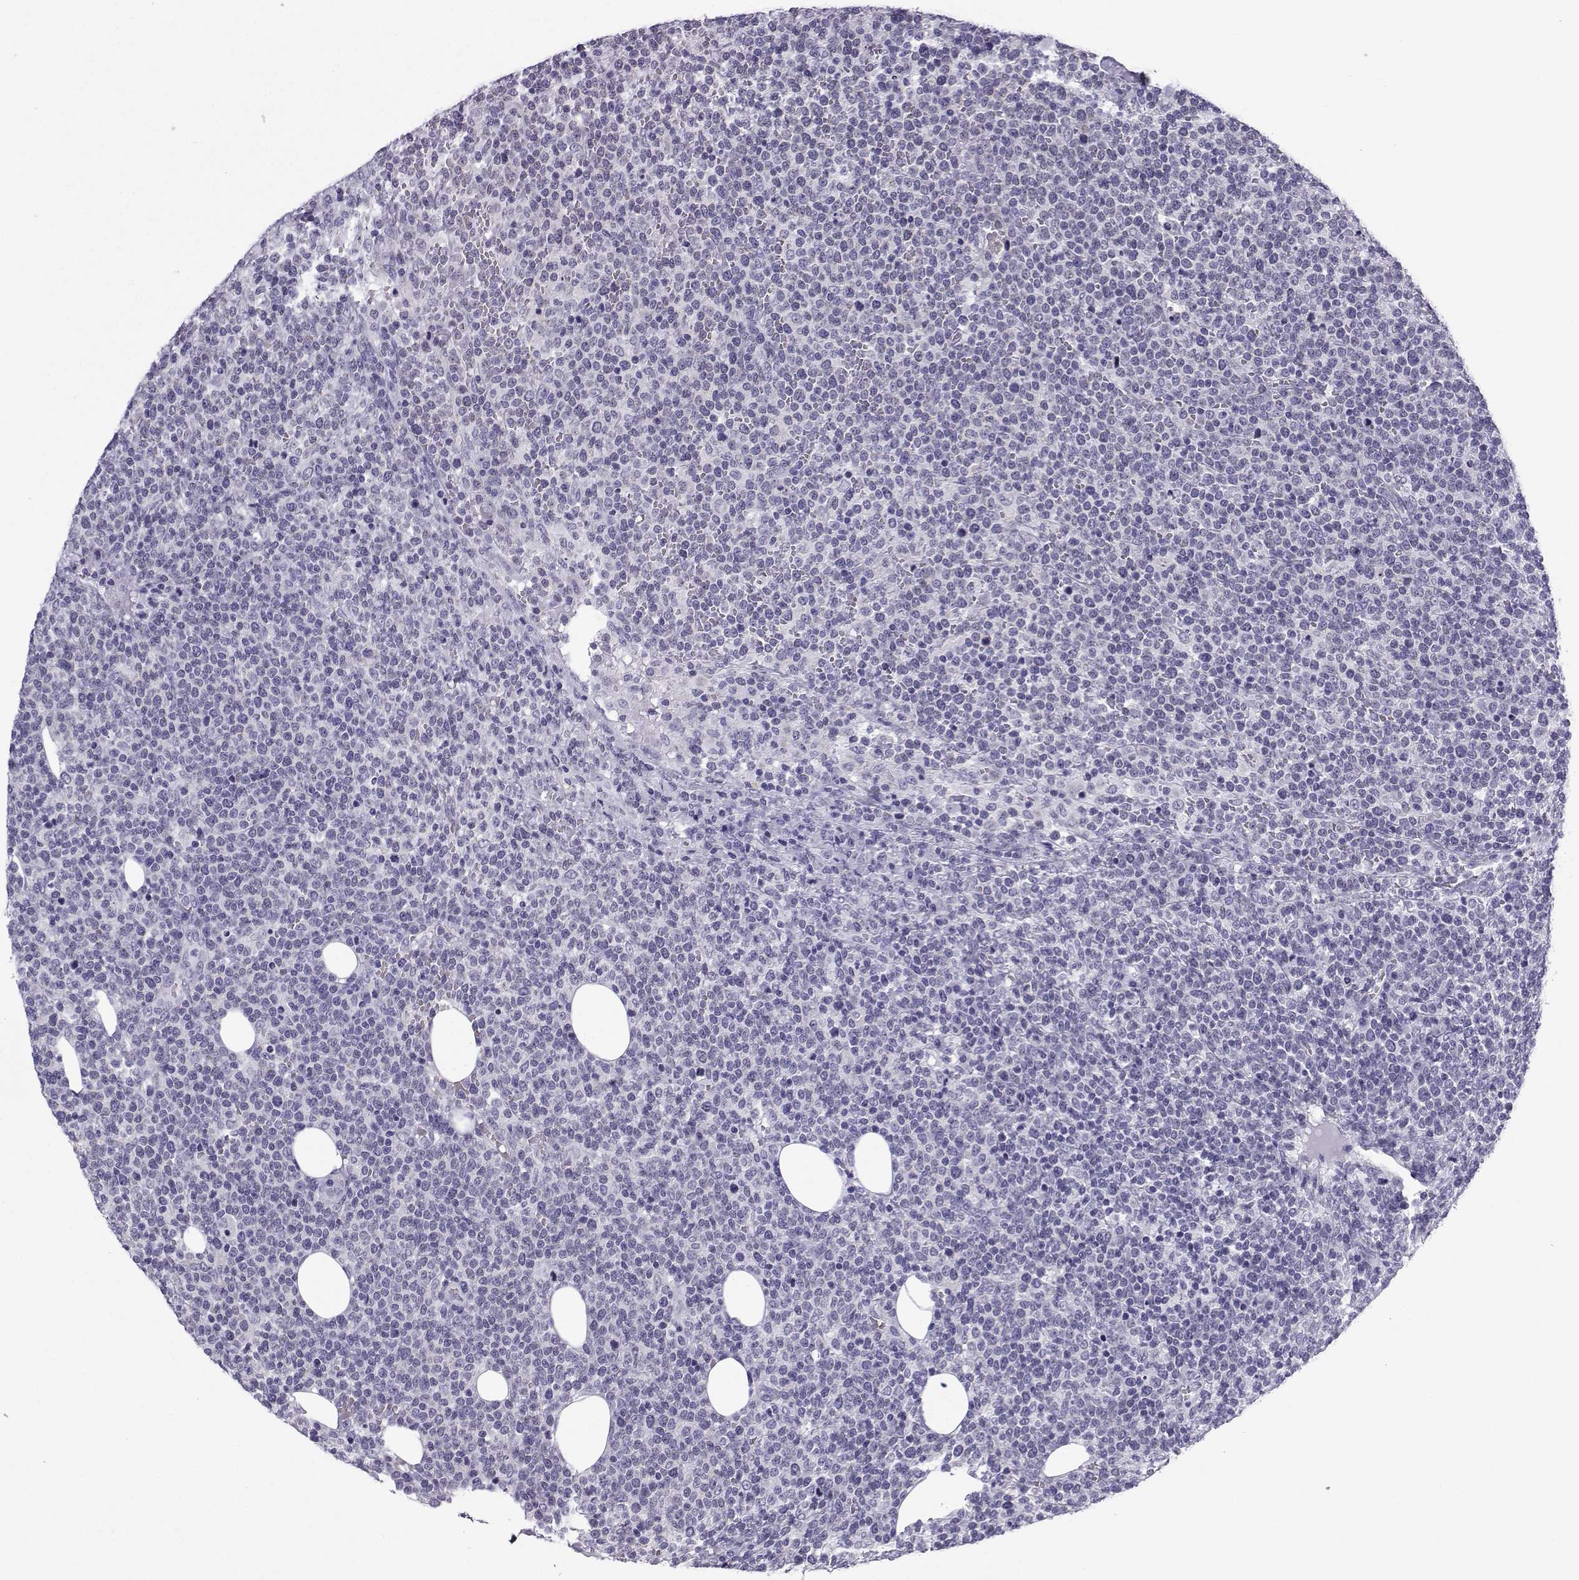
{"staining": {"intensity": "negative", "quantity": "none", "location": "none"}, "tissue": "lymphoma", "cell_type": "Tumor cells", "image_type": "cancer", "snomed": [{"axis": "morphology", "description": "Malignant lymphoma, non-Hodgkin's type, High grade"}, {"axis": "topography", "description": "Lymph node"}], "caption": "DAB immunohistochemical staining of human lymphoma shows no significant staining in tumor cells.", "gene": "ACRBP", "patient": {"sex": "male", "age": 61}}